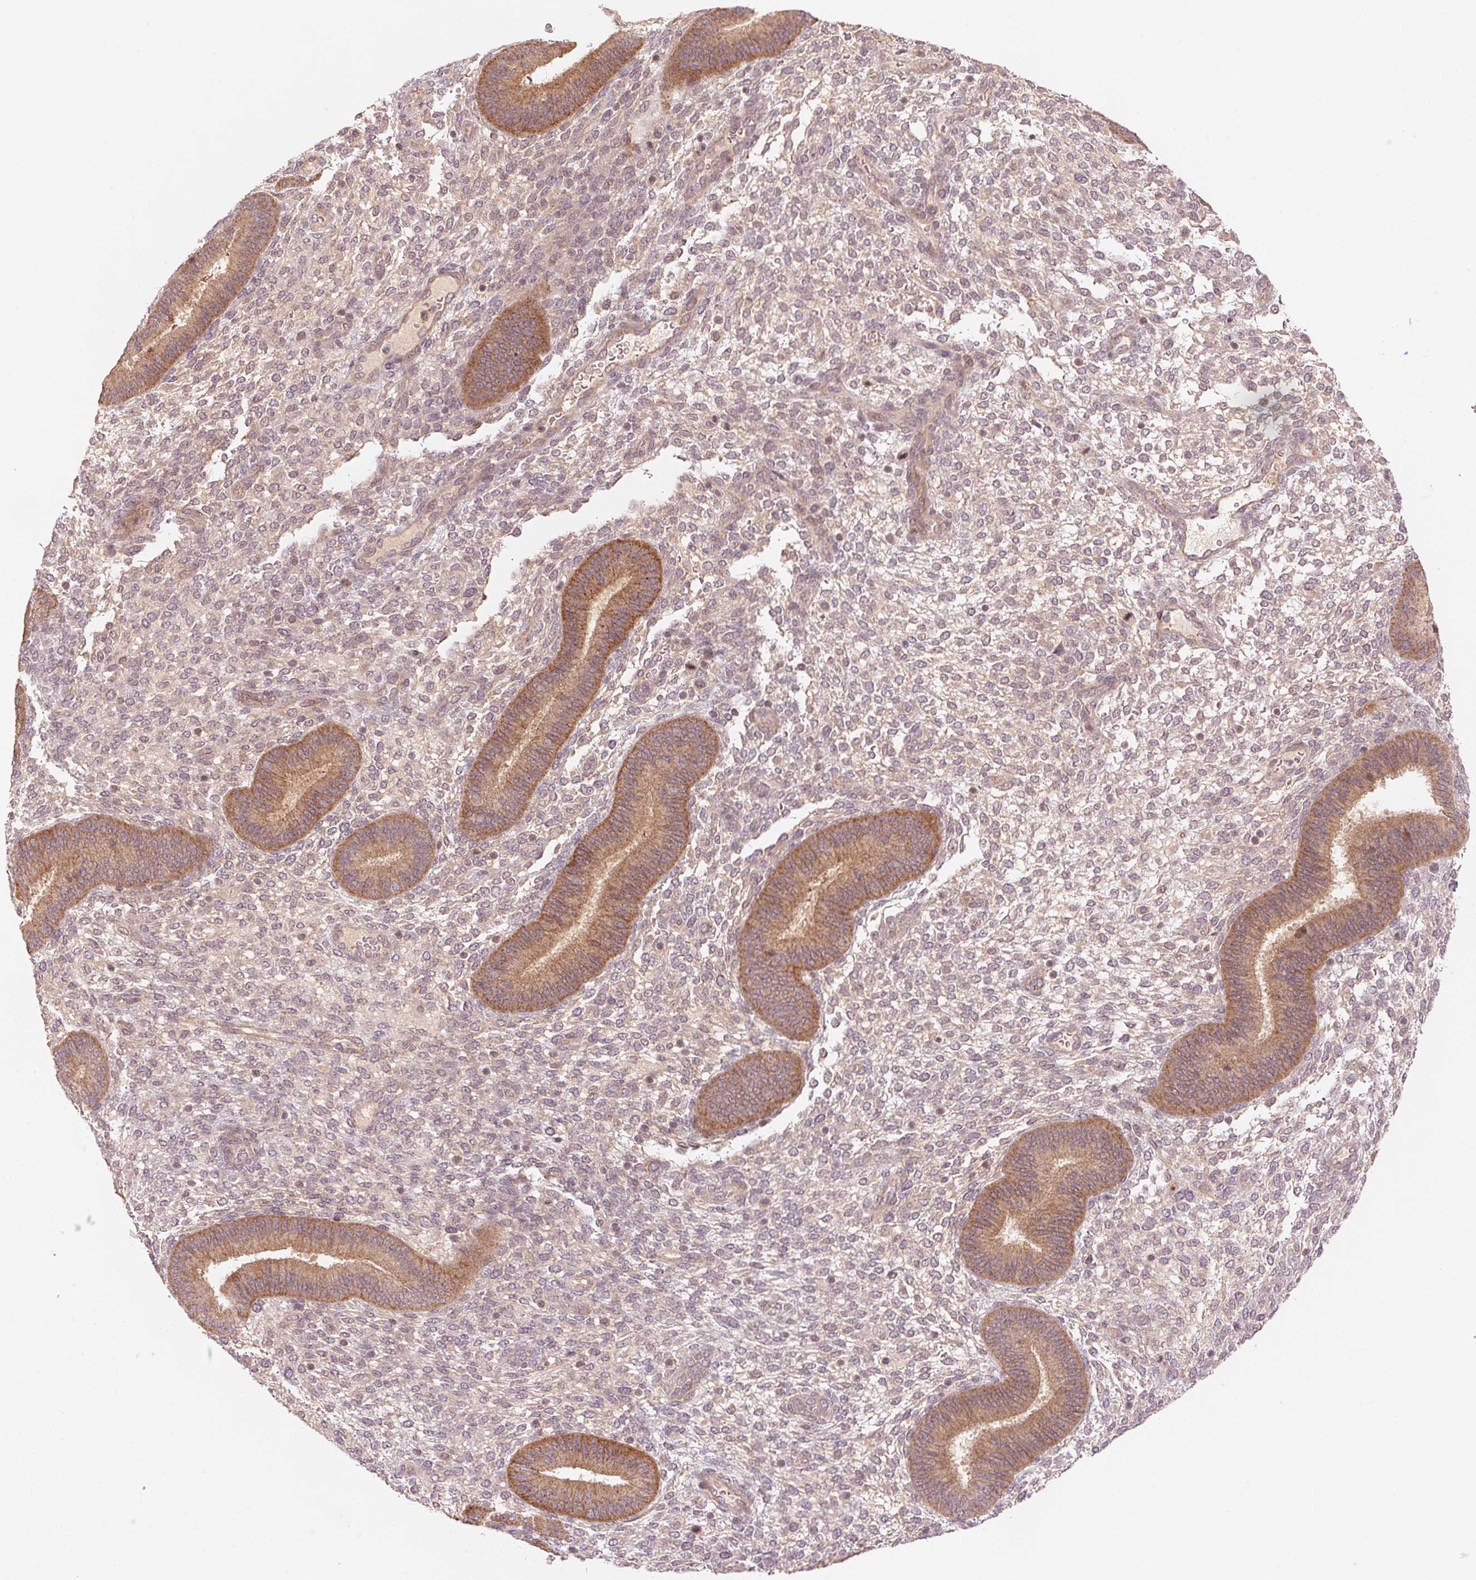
{"staining": {"intensity": "weak", "quantity": "25%-75%", "location": "cytoplasmic/membranous"}, "tissue": "endometrium", "cell_type": "Cells in endometrial stroma", "image_type": "normal", "snomed": [{"axis": "morphology", "description": "Normal tissue, NOS"}, {"axis": "topography", "description": "Endometrium"}], "caption": "Protein expression analysis of benign human endometrium reveals weak cytoplasmic/membranous positivity in about 25%-75% of cells in endometrial stroma. (DAB IHC with brightfield microscopy, high magnification).", "gene": "BNIP5", "patient": {"sex": "female", "age": 39}}